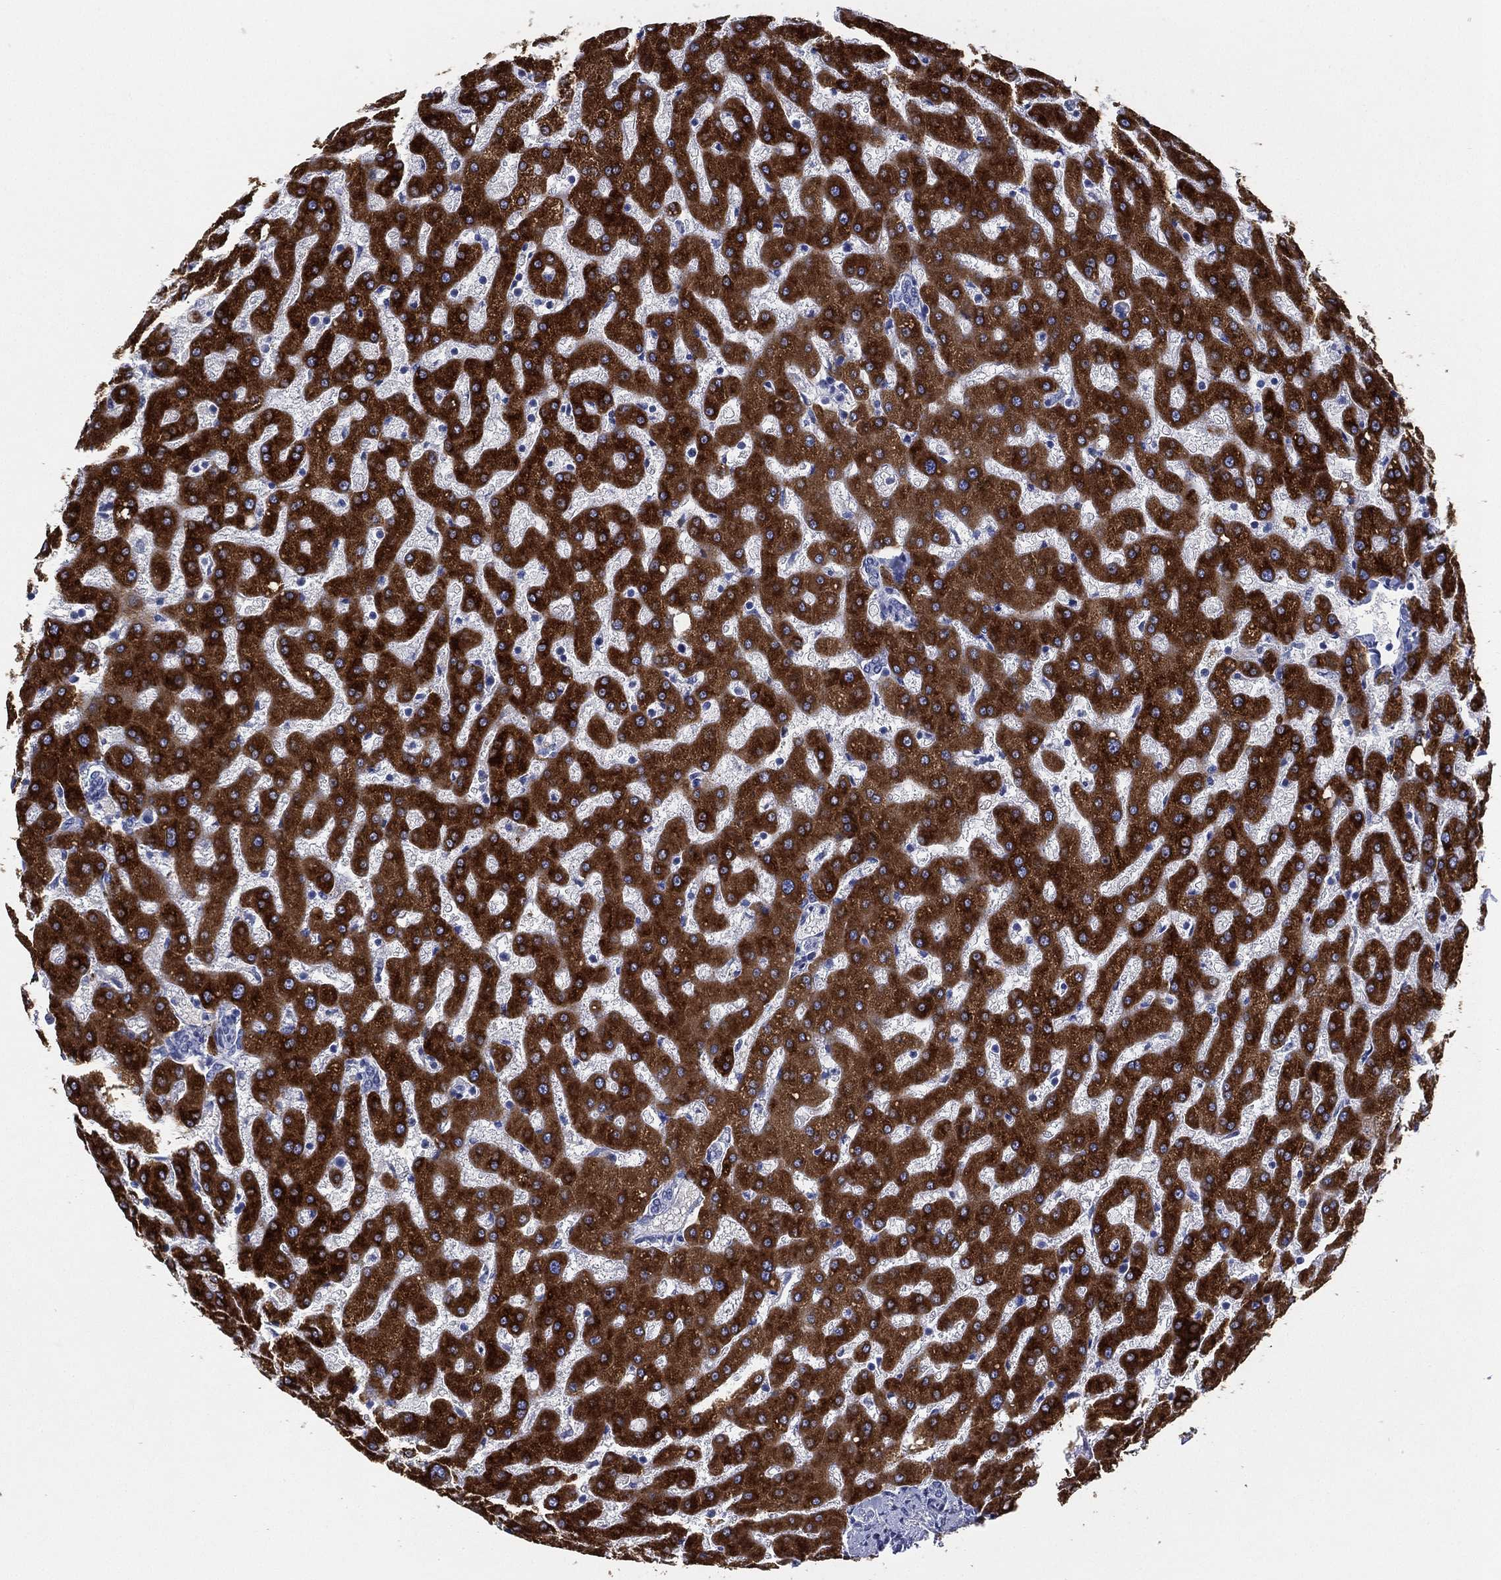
{"staining": {"intensity": "negative", "quantity": "none", "location": "none"}, "tissue": "liver", "cell_type": "Cholangiocytes", "image_type": "normal", "snomed": [{"axis": "morphology", "description": "Normal tissue, NOS"}, {"axis": "topography", "description": "Liver"}], "caption": "Cholangiocytes are negative for protein expression in normal human liver.", "gene": "CYP2D6", "patient": {"sex": "female", "age": 50}}